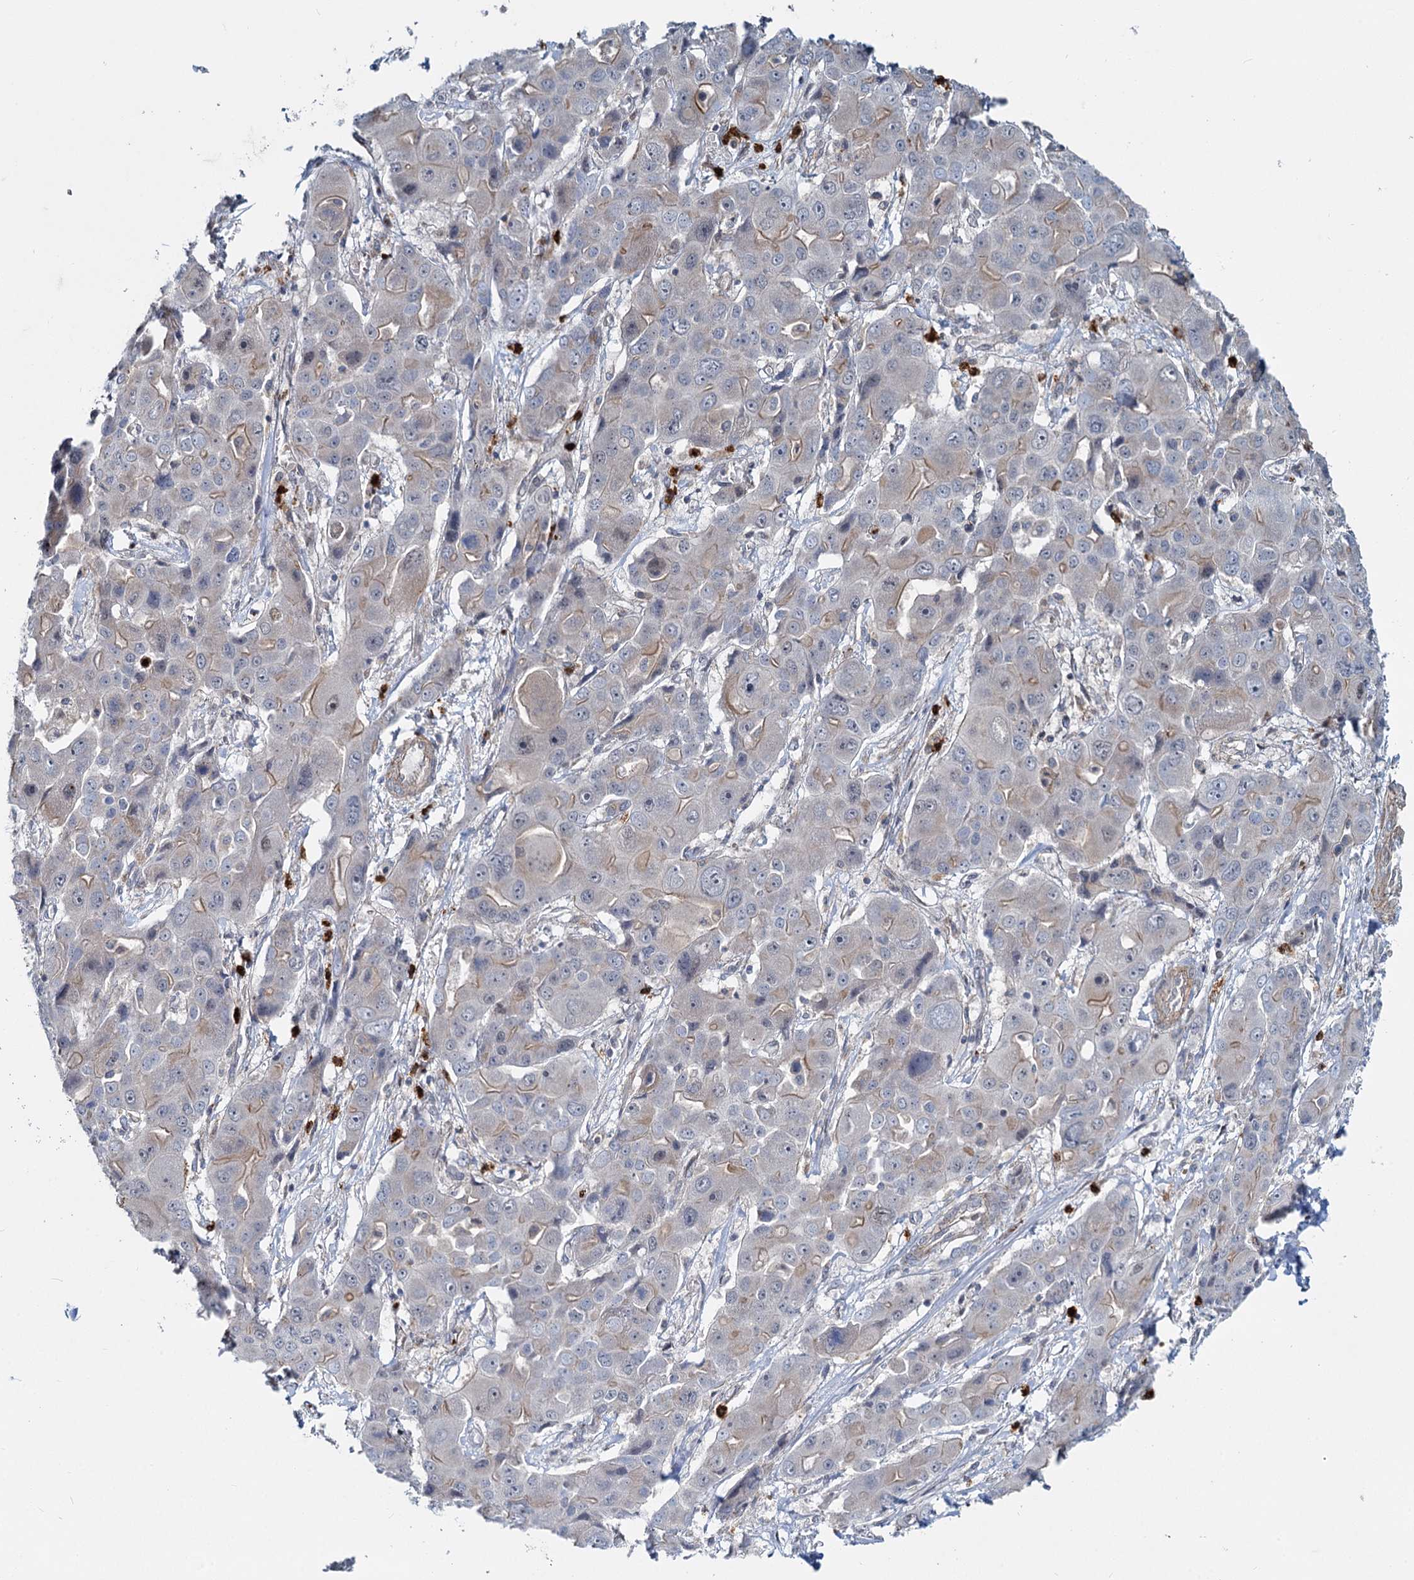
{"staining": {"intensity": "moderate", "quantity": "<25%", "location": "cytoplasmic/membranous"}, "tissue": "liver cancer", "cell_type": "Tumor cells", "image_type": "cancer", "snomed": [{"axis": "morphology", "description": "Cholangiocarcinoma"}, {"axis": "topography", "description": "Liver"}], "caption": "Cholangiocarcinoma (liver) stained for a protein demonstrates moderate cytoplasmic/membranous positivity in tumor cells.", "gene": "ADCY2", "patient": {"sex": "male", "age": 67}}